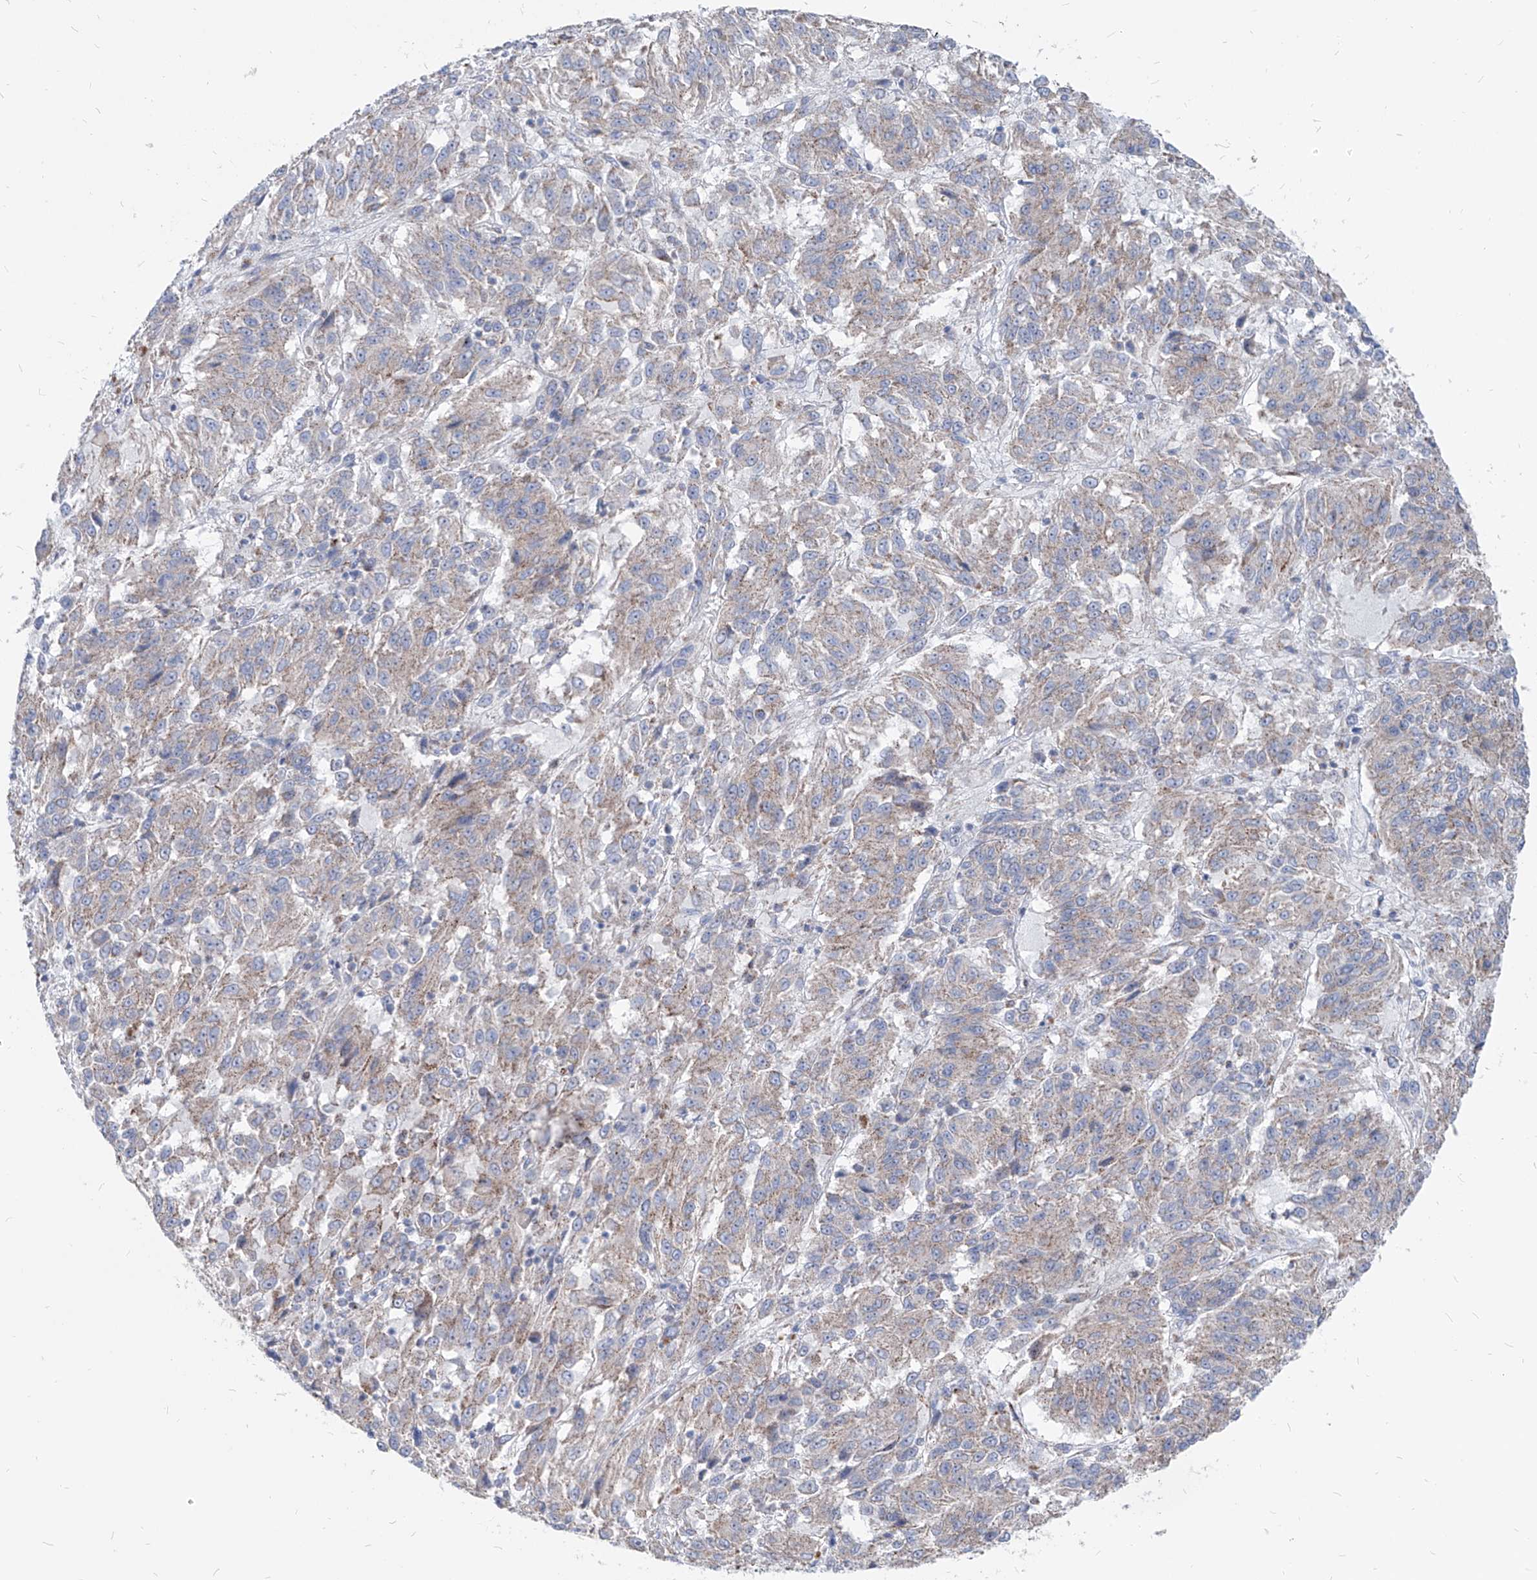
{"staining": {"intensity": "negative", "quantity": "none", "location": "none"}, "tissue": "melanoma", "cell_type": "Tumor cells", "image_type": "cancer", "snomed": [{"axis": "morphology", "description": "Malignant melanoma, Metastatic site"}, {"axis": "topography", "description": "Lung"}], "caption": "A high-resolution micrograph shows IHC staining of melanoma, which displays no significant expression in tumor cells.", "gene": "AGPS", "patient": {"sex": "male", "age": 64}}